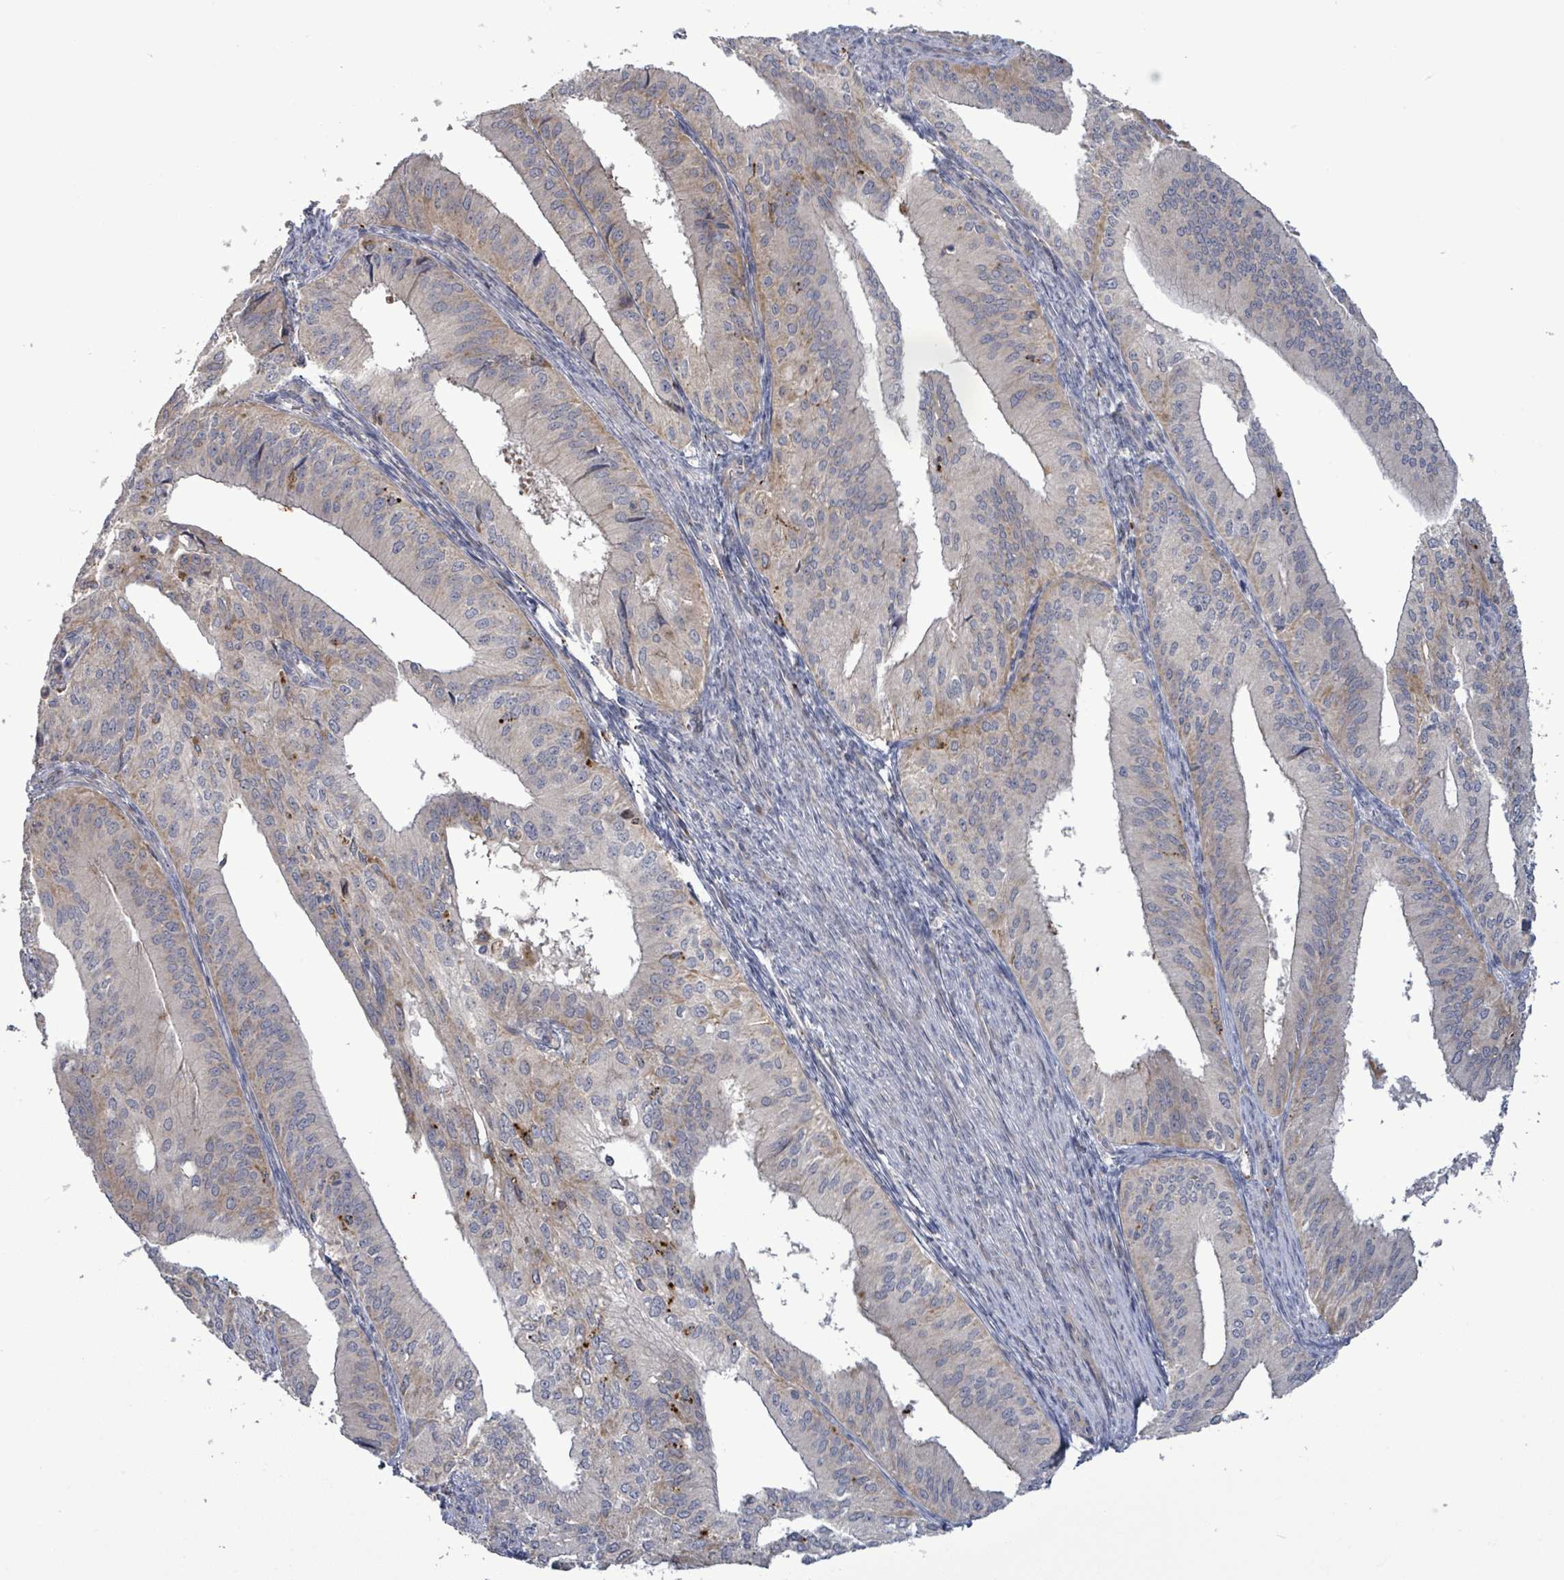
{"staining": {"intensity": "weak", "quantity": "<25%", "location": "cytoplasmic/membranous"}, "tissue": "endometrial cancer", "cell_type": "Tumor cells", "image_type": "cancer", "snomed": [{"axis": "morphology", "description": "Adenocarcinoma, NOS"}, {"axis": "topography", "description": "Endometrium"}], "caption": "The immunohistochemistry micrograph has no significant positivity in tumor cells of endometrial cancer (adenocarcinoma) tissue.", "gene": "DIPK2A", "patient": {"sex": "female", "age": 50}}